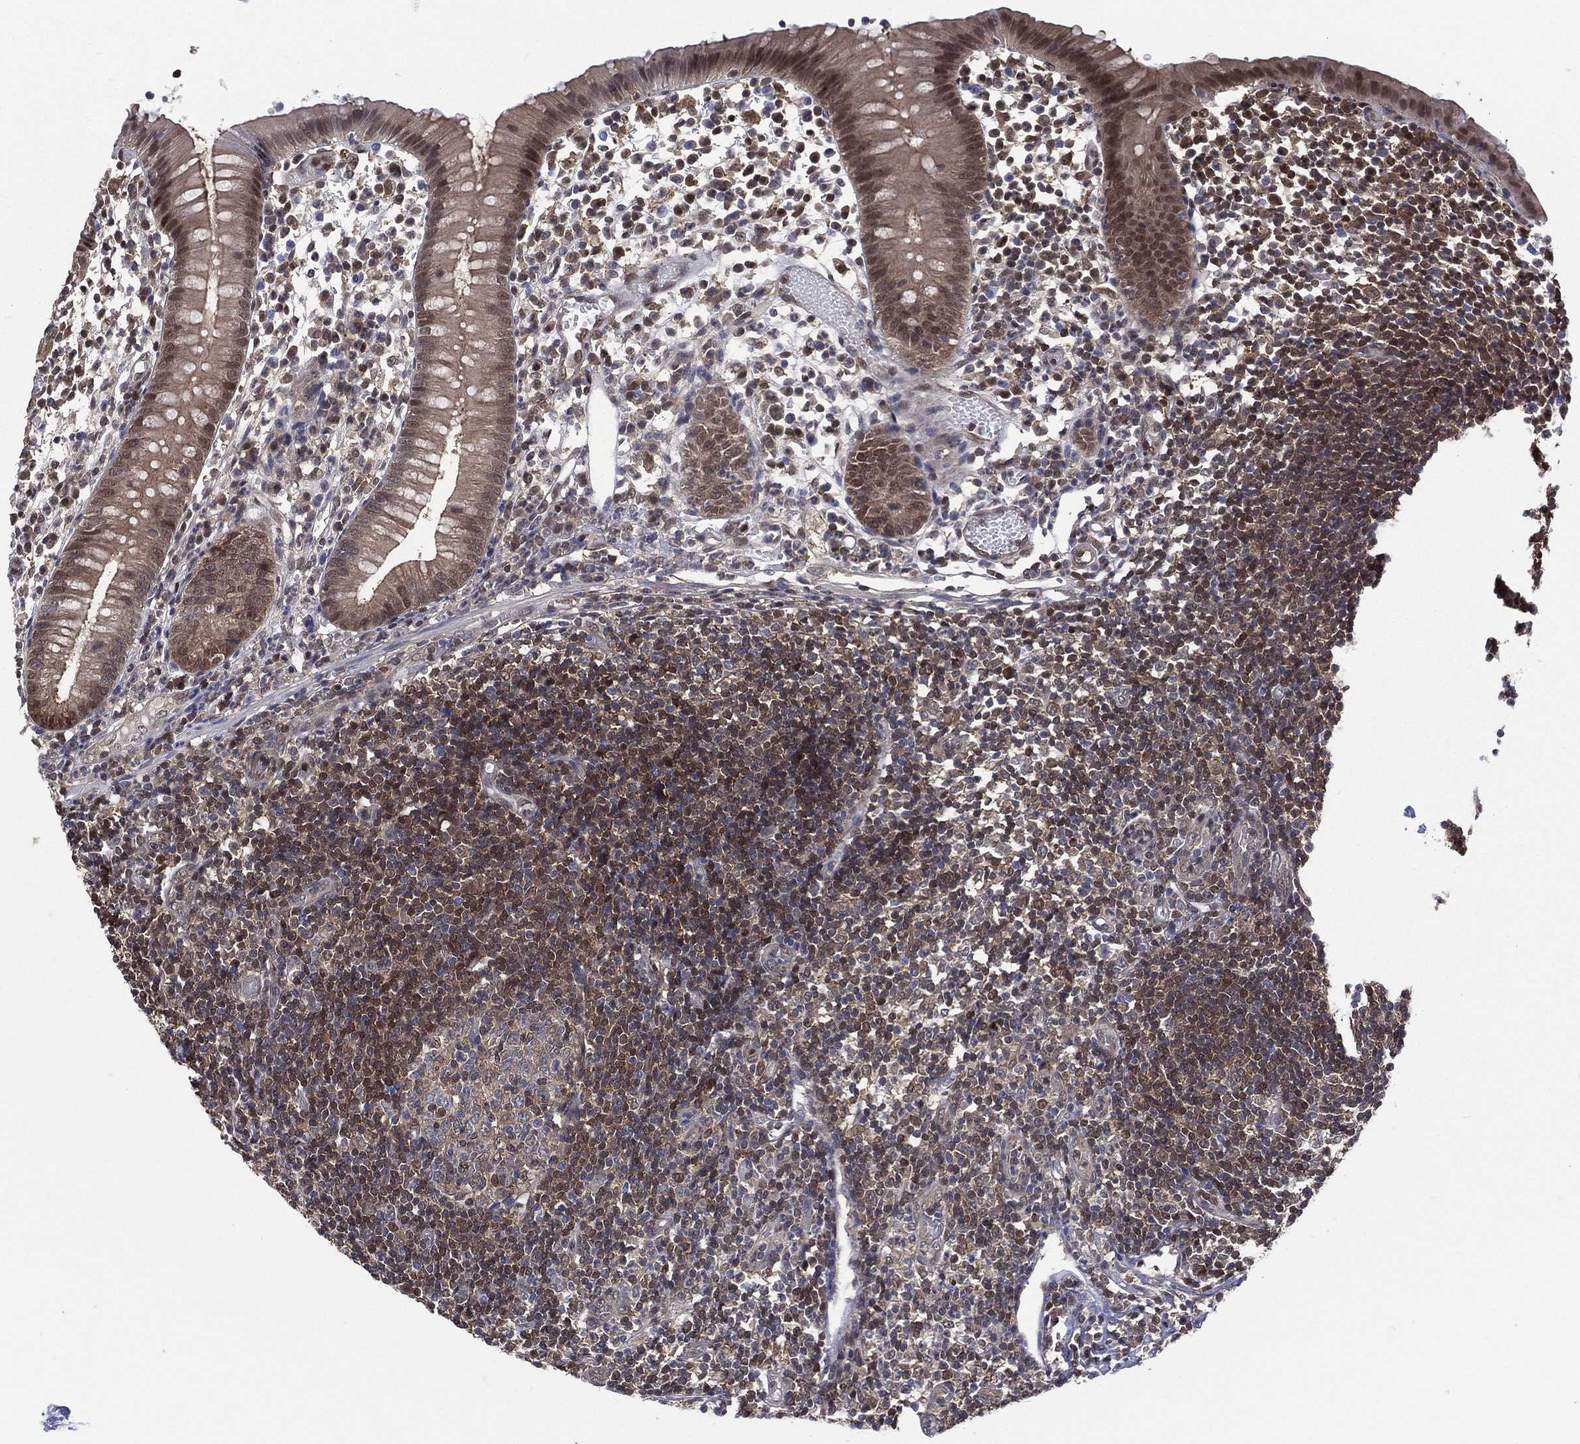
{"staining": {"intensity": "moderate", "quantity": "<25%", "location": "nuclear"}, "tissue": "appendix", "cell_type": "Glandular cells", "image_type": "normal", "snomed": [{"axis": "morphology", "description": "Normal tissue, NOS"}, {"axis": "topography", "description": "Appendix"}], "caption": "Protein staining shows moderate nuclear expression in about <25% of glandular cells in normal appendix.", "gene": "MTAP", "patient": {"sex": "female", "age": 40}}